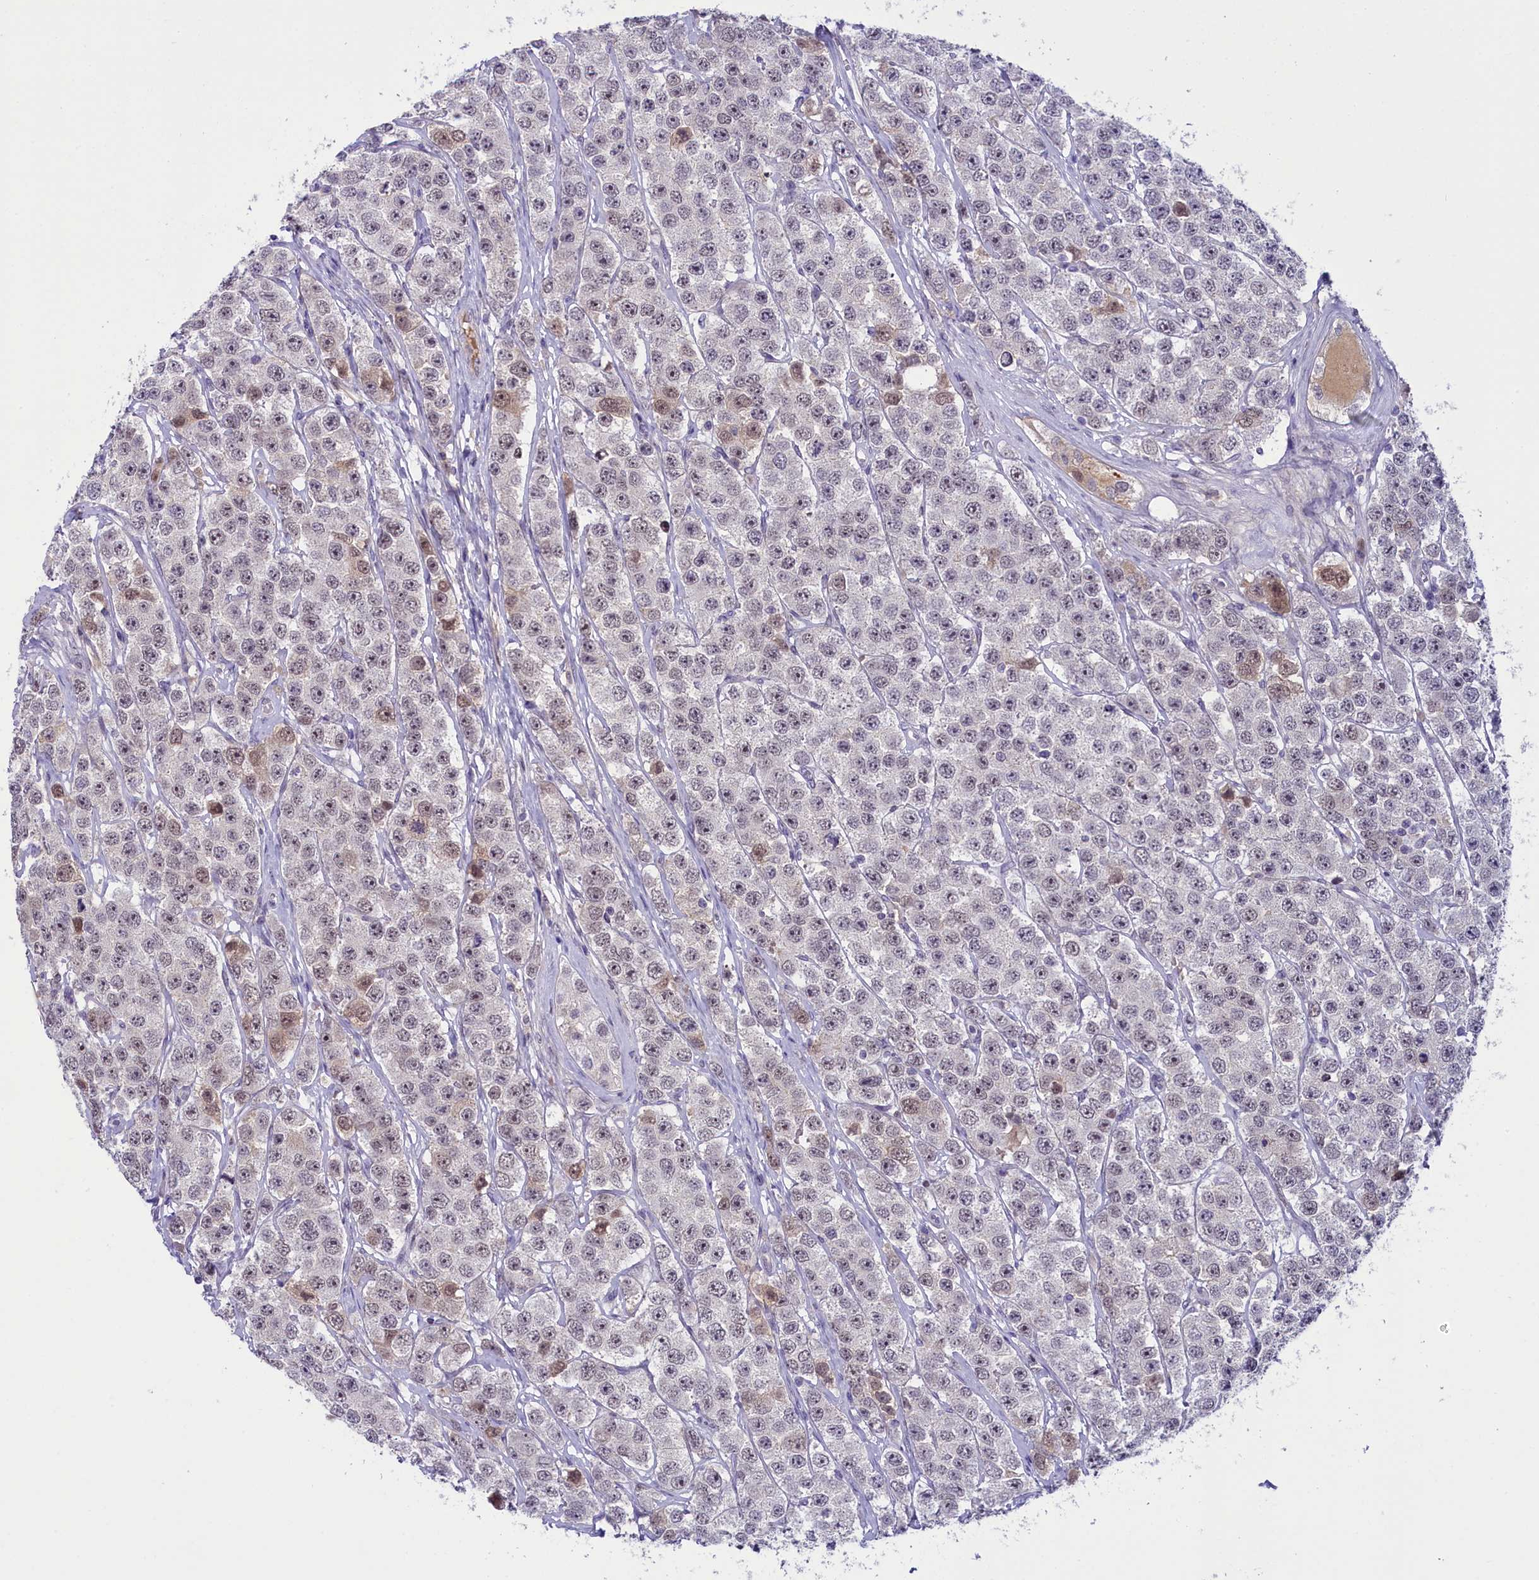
{"staining": {"intensity": "weak", "quantity": "25%-75%", "location": "nuclear"}, "tissue": "testis cancer", "cell_type": "Tumor cells", "image_type": "cancer", "snomed": [{"axis": "morphology", "description": "Seminoma, NOS"}, {"axis": "topography", "description": "Testis"}], "caption": "A brown stain highlights weak nuclear expression of a protein in seminoma (testis) tumor cells.", "gene": "CRAMP1", "patient": {"sex": "male", "age": 28}}